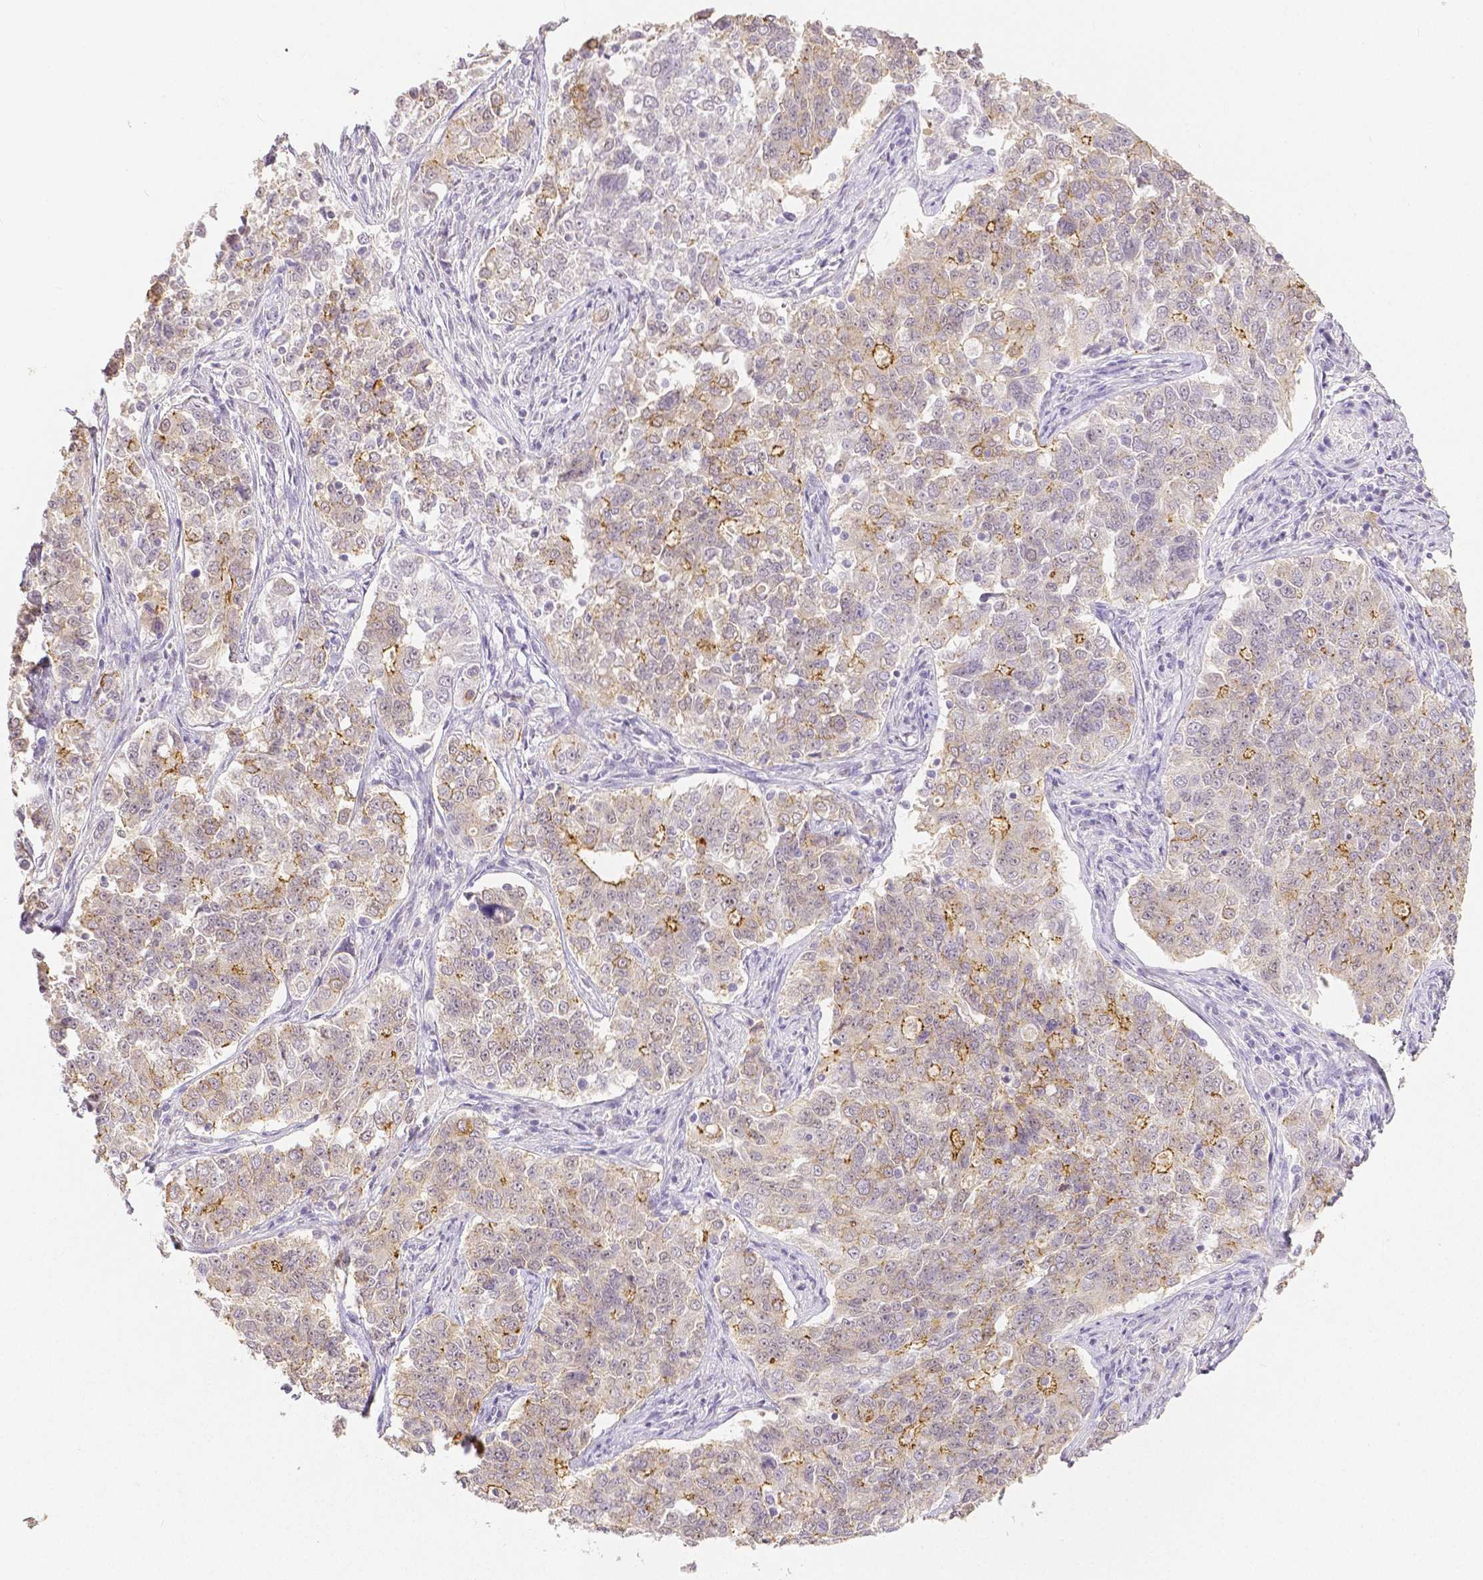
{"staining": {"intensity": "moderate", "quantity": "<25%", "location": "cytoplasmic/membranous"}, "tissue": "endometrial cancer", "cell_type": "Tumor cells", "image_type": "cancer", "snomed": [{"axis": "morphology", "description": "Adenocarcinoma, NOS"}, {"axis": "topography", "description": "Endometrium"}], "caption": "The image exhibits staining of adenocarcinoma (endometrial), revealing moderate cytoplasmic/membranous protein positivity (brown color) within tumor cells.", "gene": "OCLN", "patient": {"sex": "female", "age": 43}}